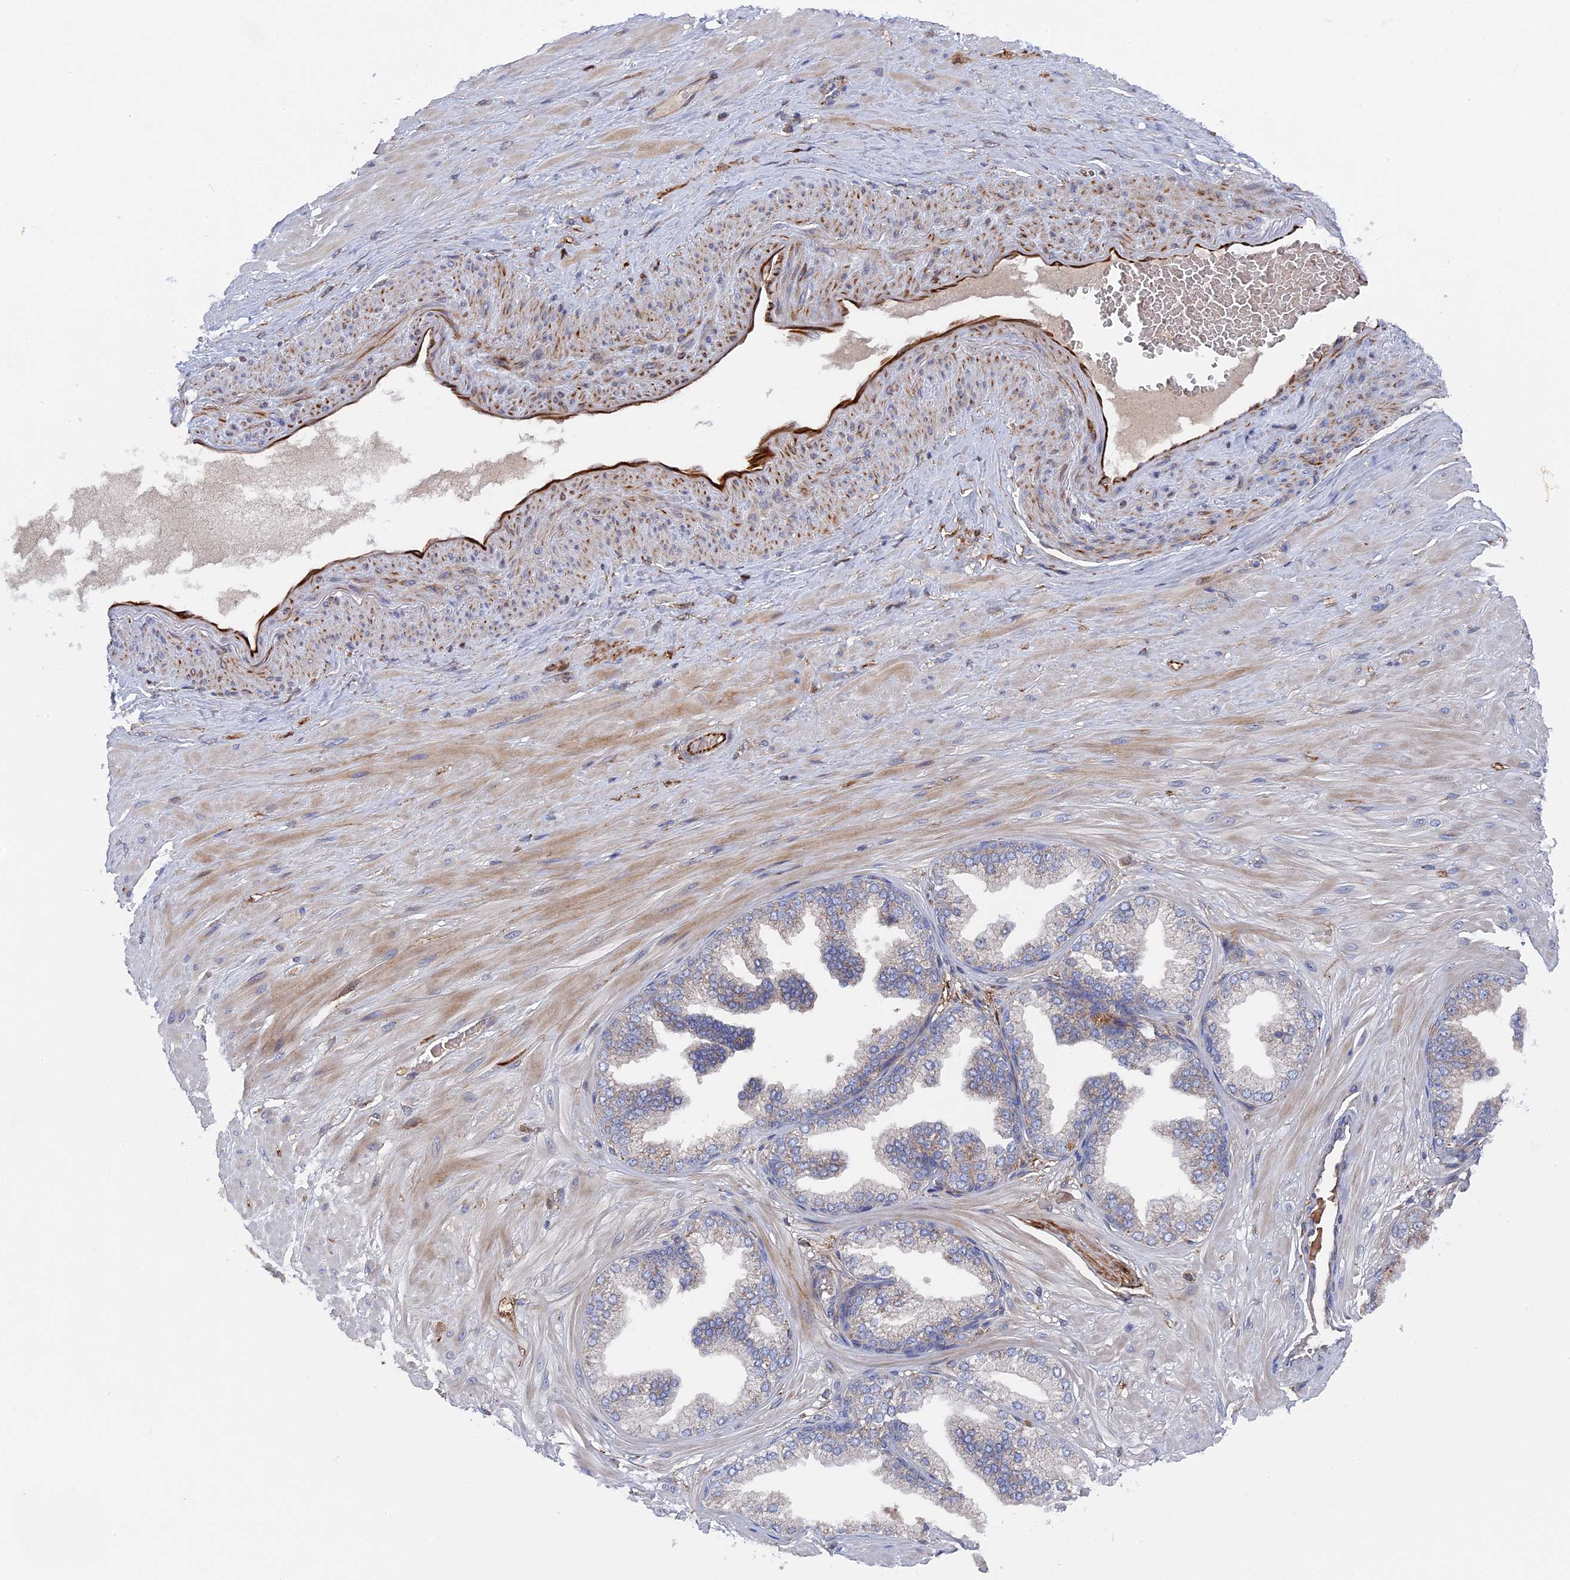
{"staining": {"intensity": "negative", "quantity": "none", "location": "none"}, "tissue": "adipose tissue", "cell_type": "Adipocytes", "image_type": "normal", "snomed": [{"axis": "morphology", "description": "Normal tissue, NOS"}, {"axis": "morphology", "description": "Adenocarcinoma, Low grade"}, {"axis": "topography", "description": "Prostate"}, {"axis": "topography", "description": "Peripheral nerve tissue"}], "caption": "High power microscopy micrograph of an IHC micrograph of unremarkable adipose tissue, revealing no significant expression in adipocytes.", "gene": "SMG9", "patient": {"sex": "male", "age": 63}}